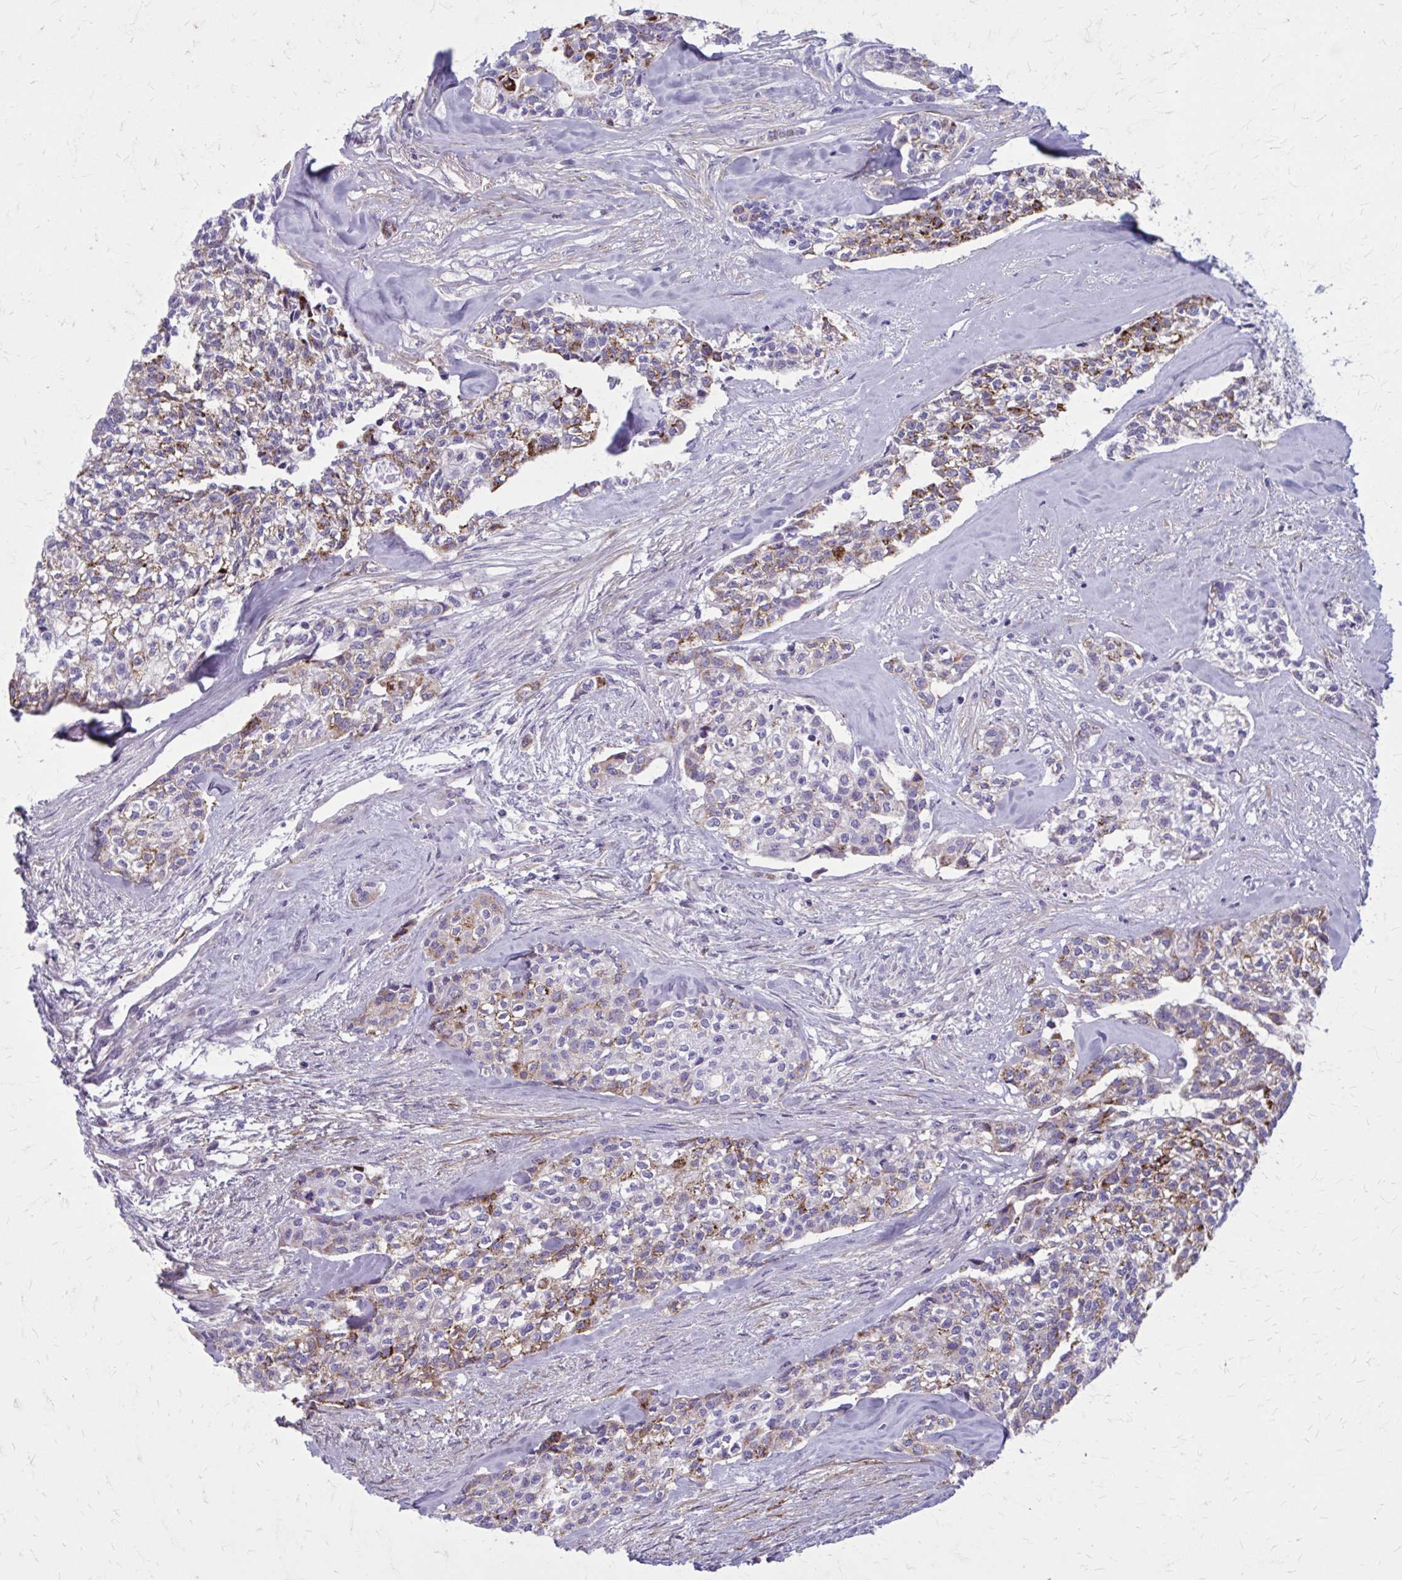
{"staining": {"intensity": "moderate", "quantity": "<25%", "location": "cytoplasmic/membranous"}, "tissue": "head and neck cancer", "cell_type": "Tumor cells", "image_type": "cancer", "snomed": [{"axis": "morphology", "description": "Adenocarcinoma, NOS"}, {"axis": "topography", "description": "Head-Neck"}], "caption": "Head and neck cancer stained with a brown dye reveals moderate cytoplasmic/membranous positive positivity in about <25% of tumor cells.", "gene": "AKAP12", "patient": {"sex": "male", "age": 81}}